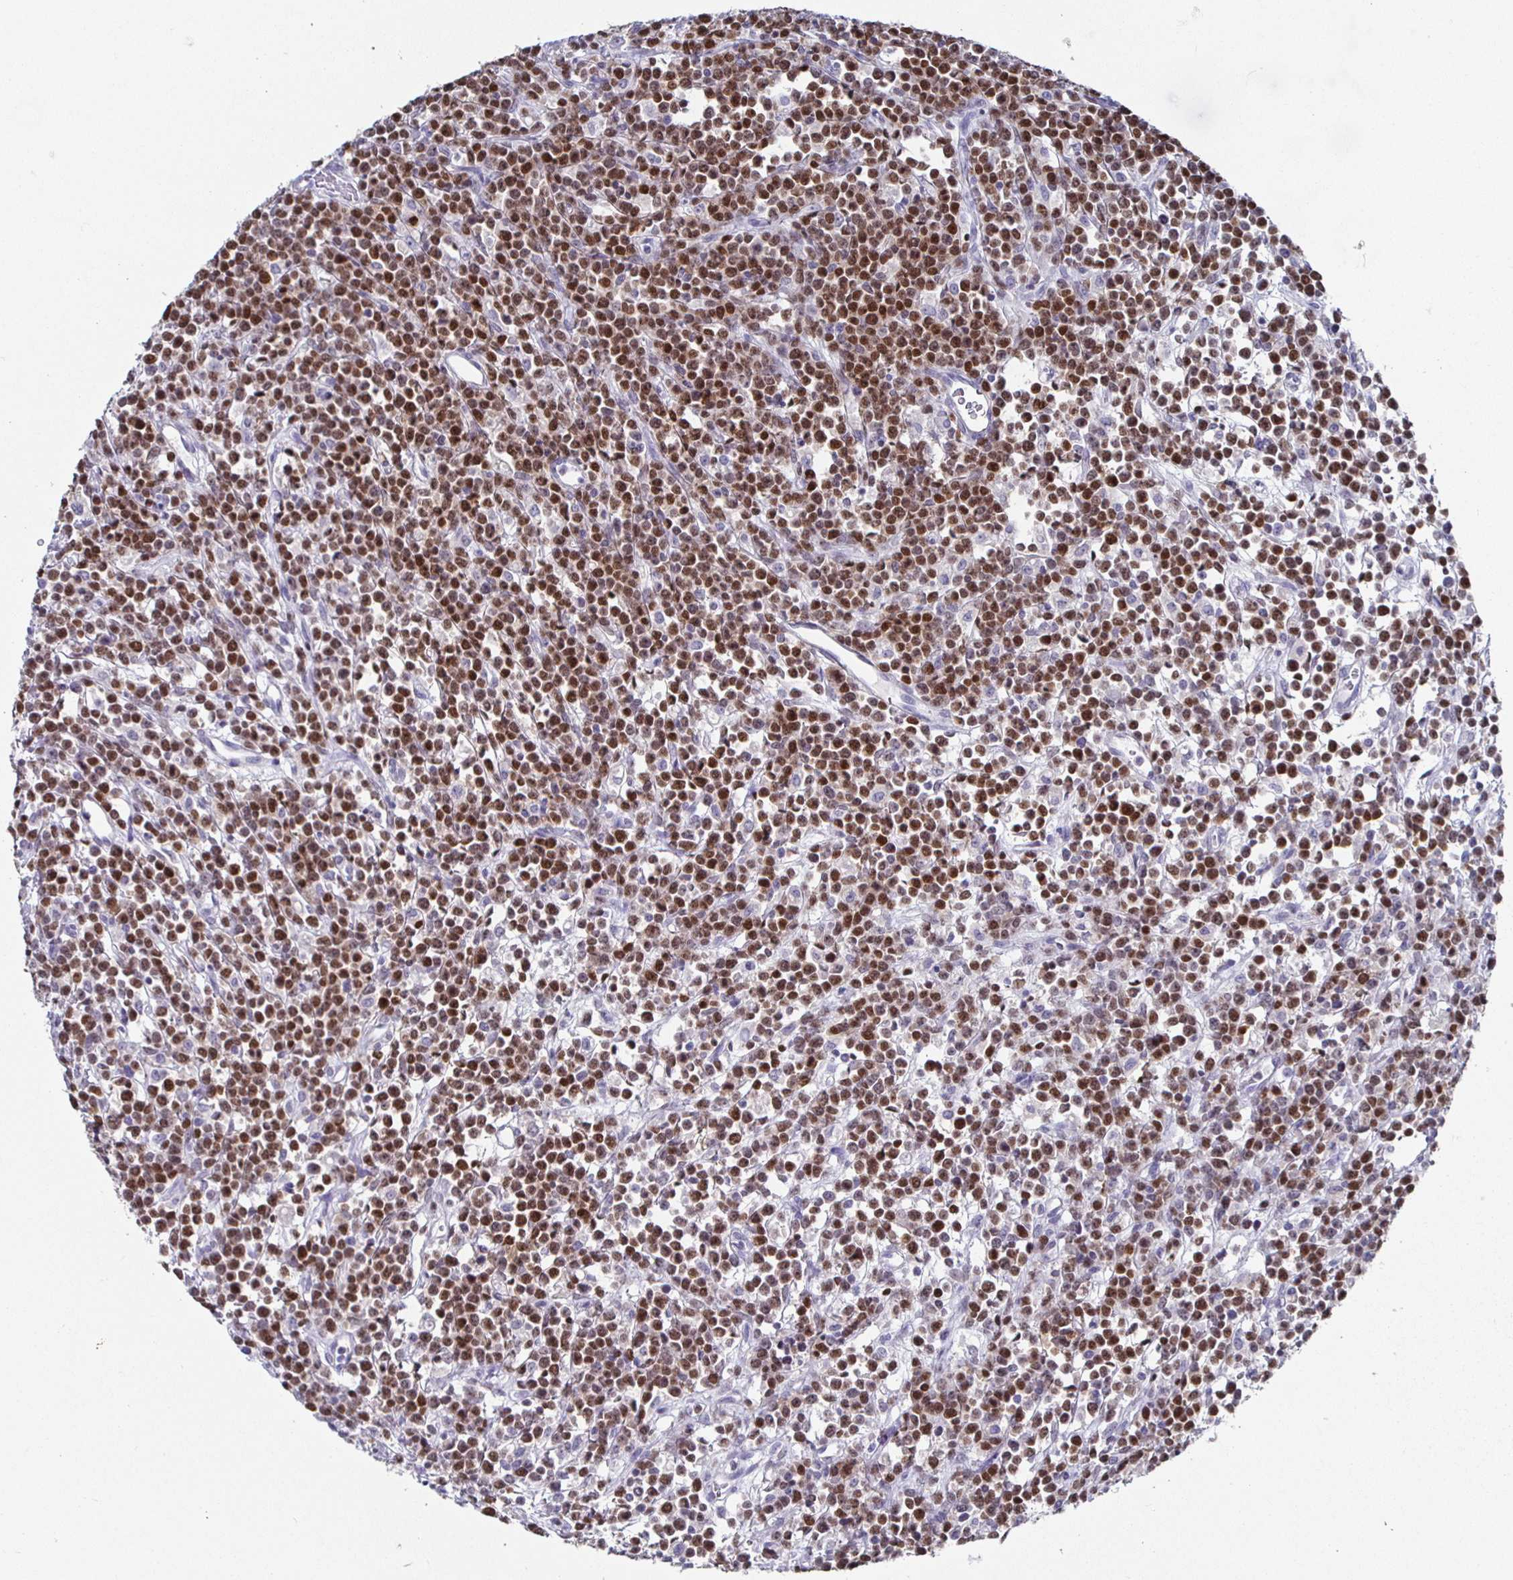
{"staining": {"intensity": "moderate", "quantity": ">75%", "location": "nuclear"}, "tissue": "lymphoma", "cell_type": "Tumor cells", "image_type": "cancer", "snomed": [{"axis": "morphology", "description": "Malignant lymphoma, non-Hodgkin's type, High grade"}, {"axis": "topography", "description": "Ovary"}], "caption": "A brown stain shows moderate nuclear staining of a protein in human lymphoma tumor cells.", "gene": "RUNX2", "patient": {"sex": "female", "age": 56}}